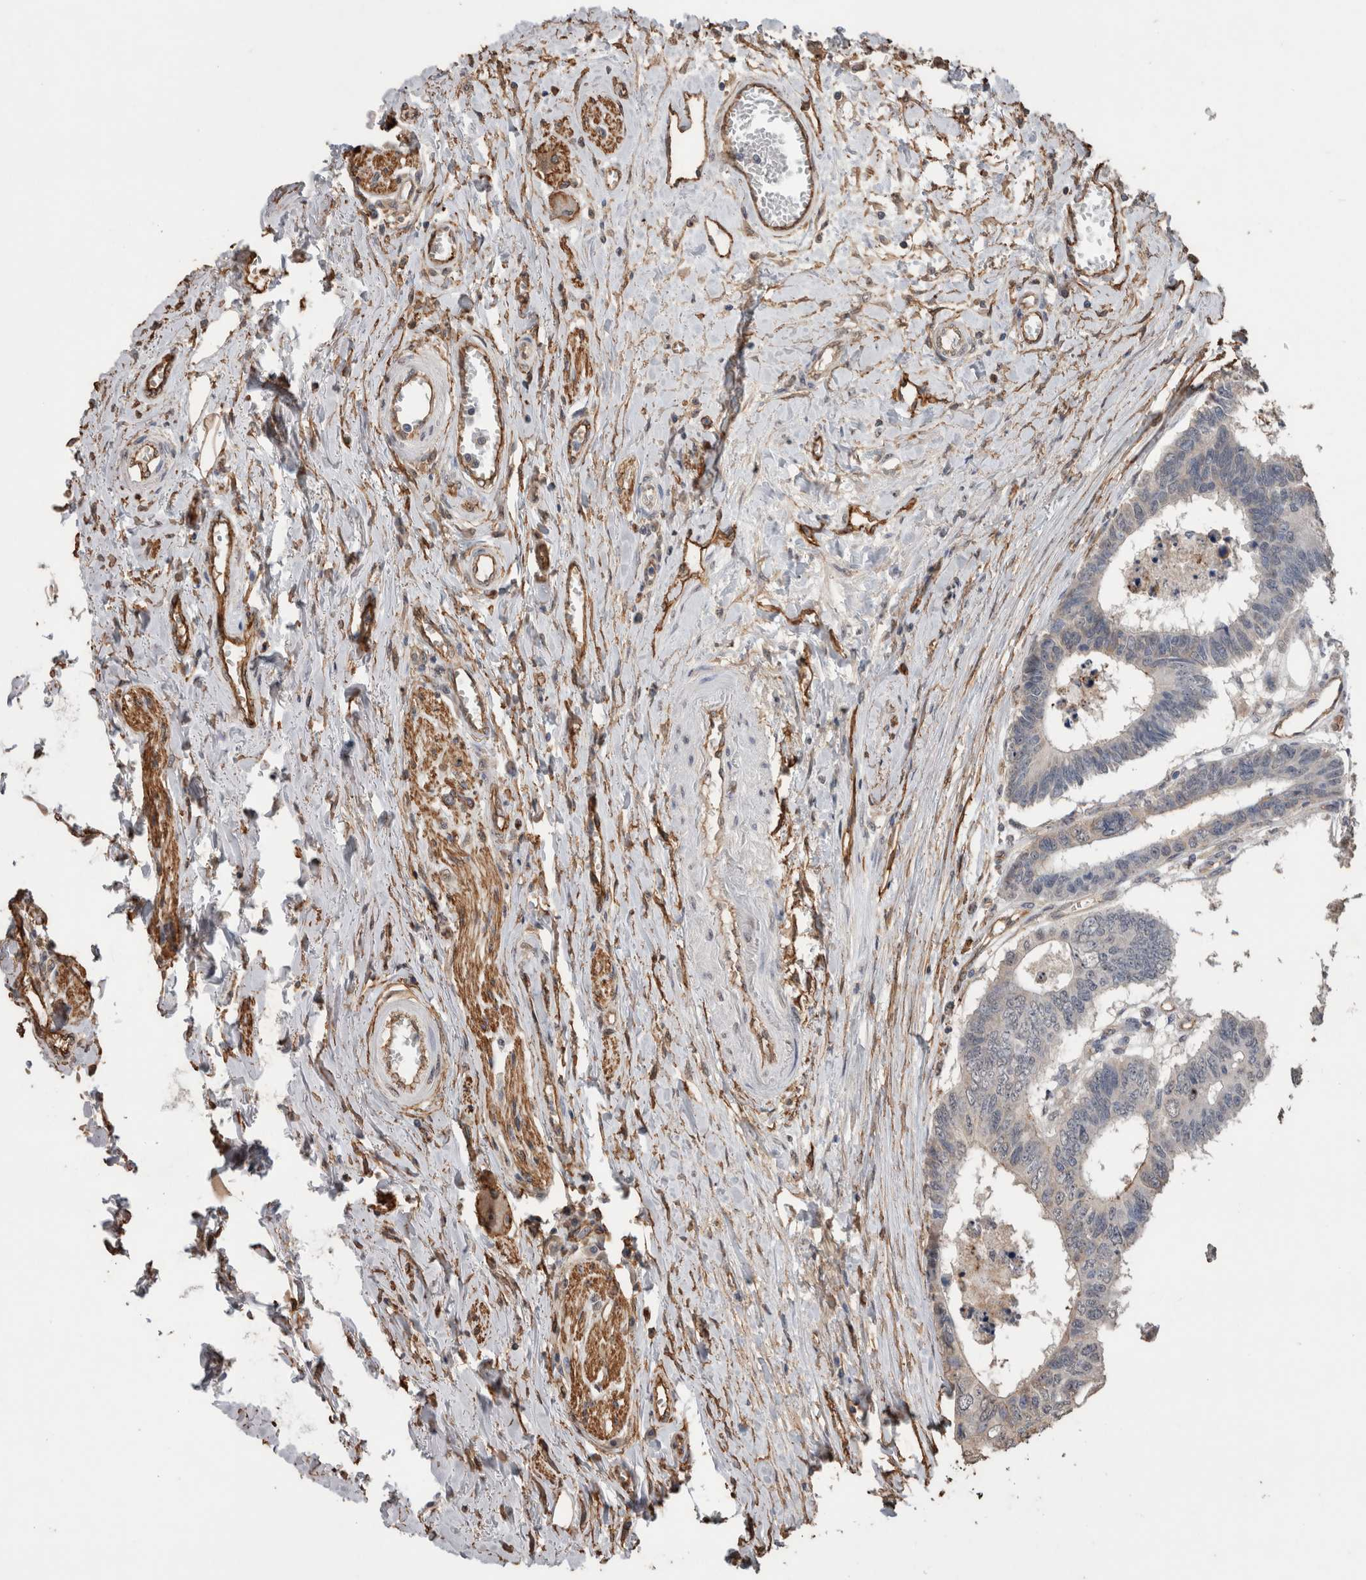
{"staining": {"intensity": "weak", "quantity": "<25%", "location": "cytoplasmic/membranous"}, "tissue": "colorectal cancer", "cell_type": "Tumor cells", "image_type": "cancer", "snomed": [{"axis": "morphology", "description": "Adenocarcinoma, NOS"}, {"axis": "topography", "description": "Rectum"}], "caption": "Protein analysis of colorectal cancer demonstrates no significant expression in tumor cells.", "gene": "S100A10", "patient": {"sex": "male", "age": 84}}